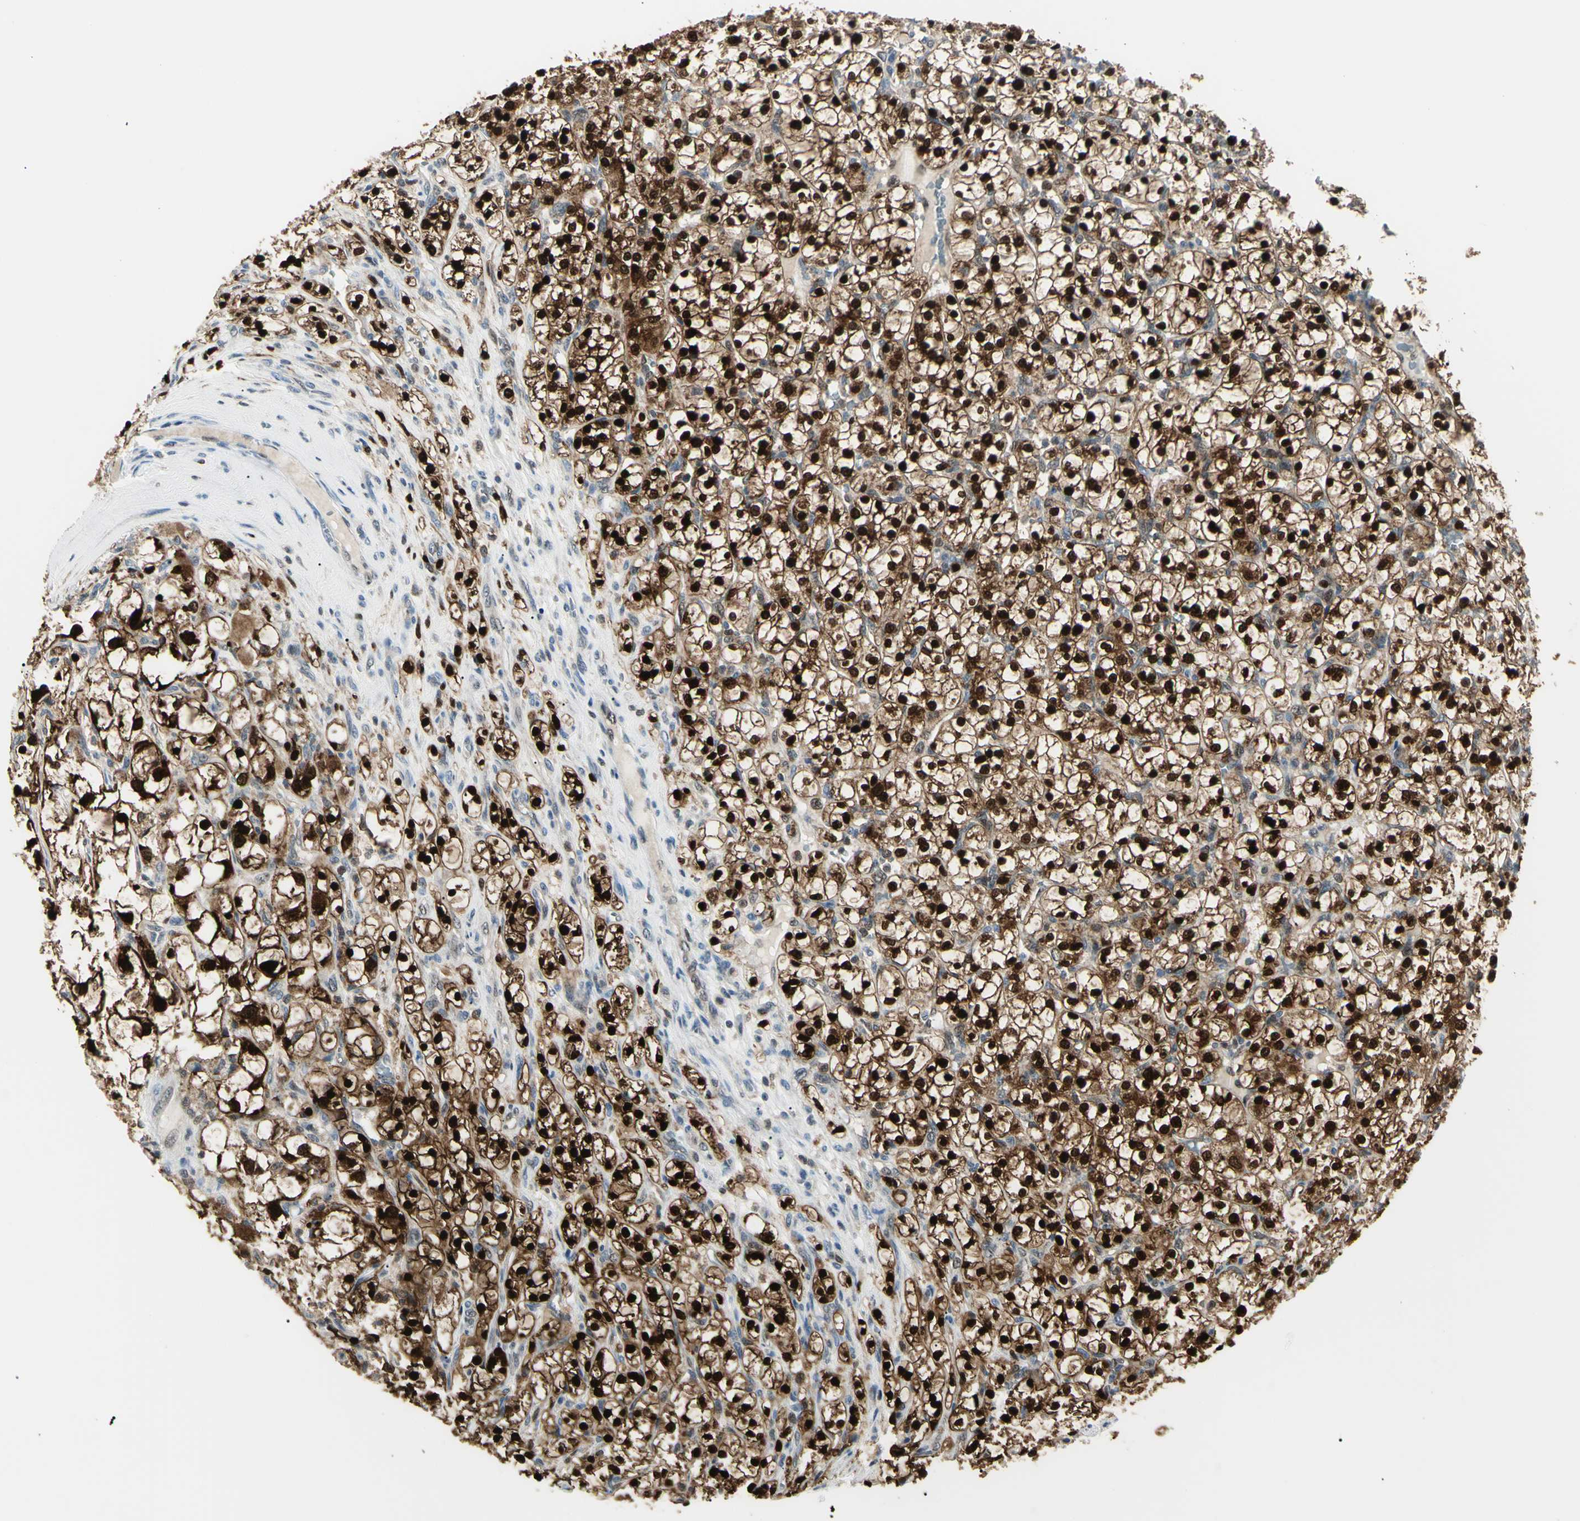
{"staining": {"intensity": "strong", "quantity": ">75%", "location": "cytoplasmic/membranous,nuclear"}, "tissue": "renal cancer", "cell_type": "Tumor cells", "image_type": "cancer", "snomed": [{"axis": "morphology", "description": "Adenocarcinoma, NOS"}, {"axis": "topography", "description": "Kidney"}], "caption": "Human renal cancer (adenocarcinoma) stained for a protein (brown) shows strong cytoplasmic/membranous and nuclear positive positivity in about >75% of tumor cells.", "gene": "PGK1", "patient": {"sex": "female", "age": 69}}